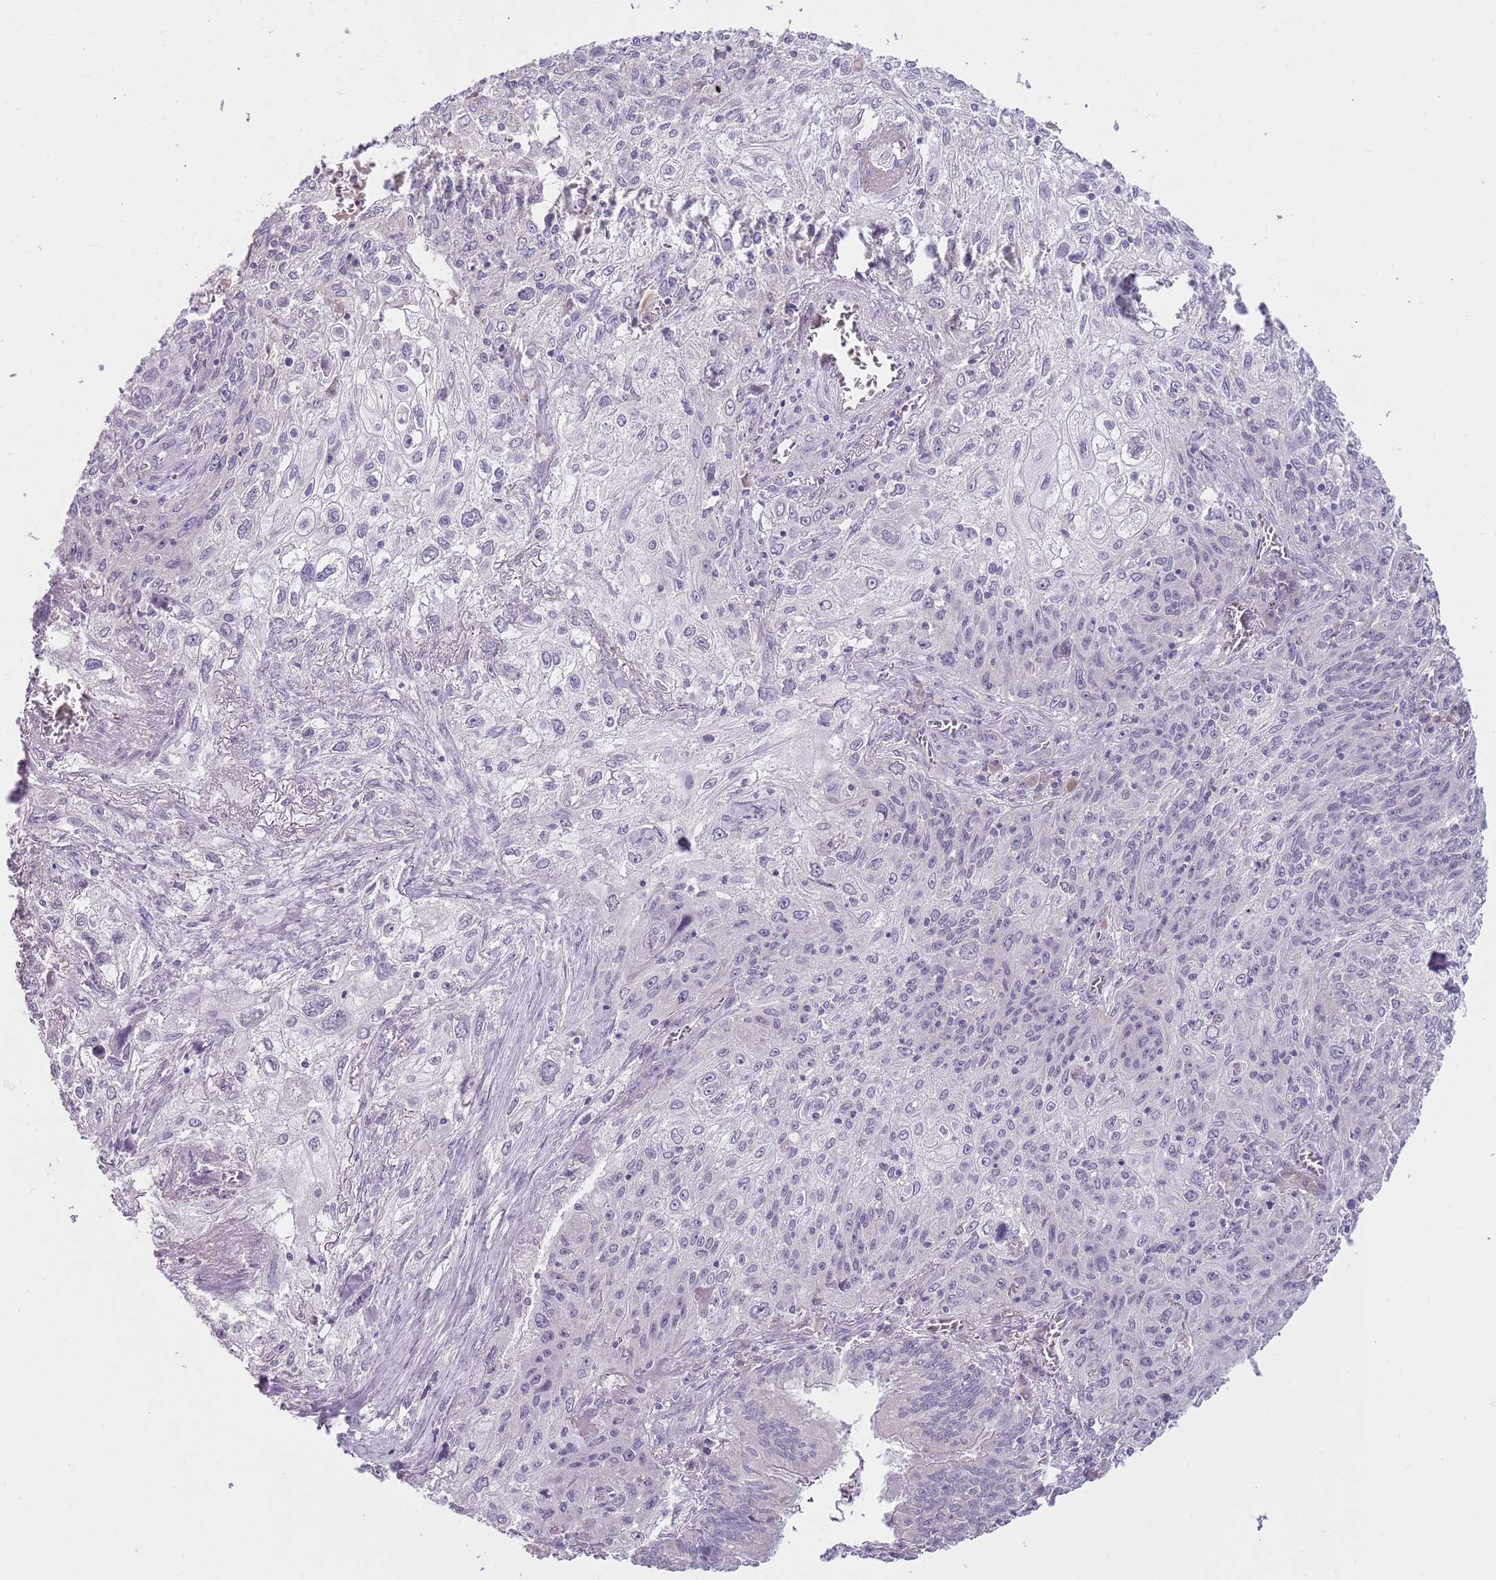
{"staining": {"intensity": "negative", "quantity": "none", "location": "none"}, "tissue": "lung cancer", "cell_type": "Tumor cells", "image_type": "cancer", "snomed": [{"axis": "morphology", "description": "Squamous cell carcinoma, NOS"}, {"axis": "topography", "description": "Lung"}], "caption": "An image of human lung squamous cell carcinoma is negative for staining in tumor cells. (Immunohistochemistry (ihc), brightfield microscopy, high magnification).", "gene": "SLC35E3", "patient": {"sex": "female", "age": 69}}